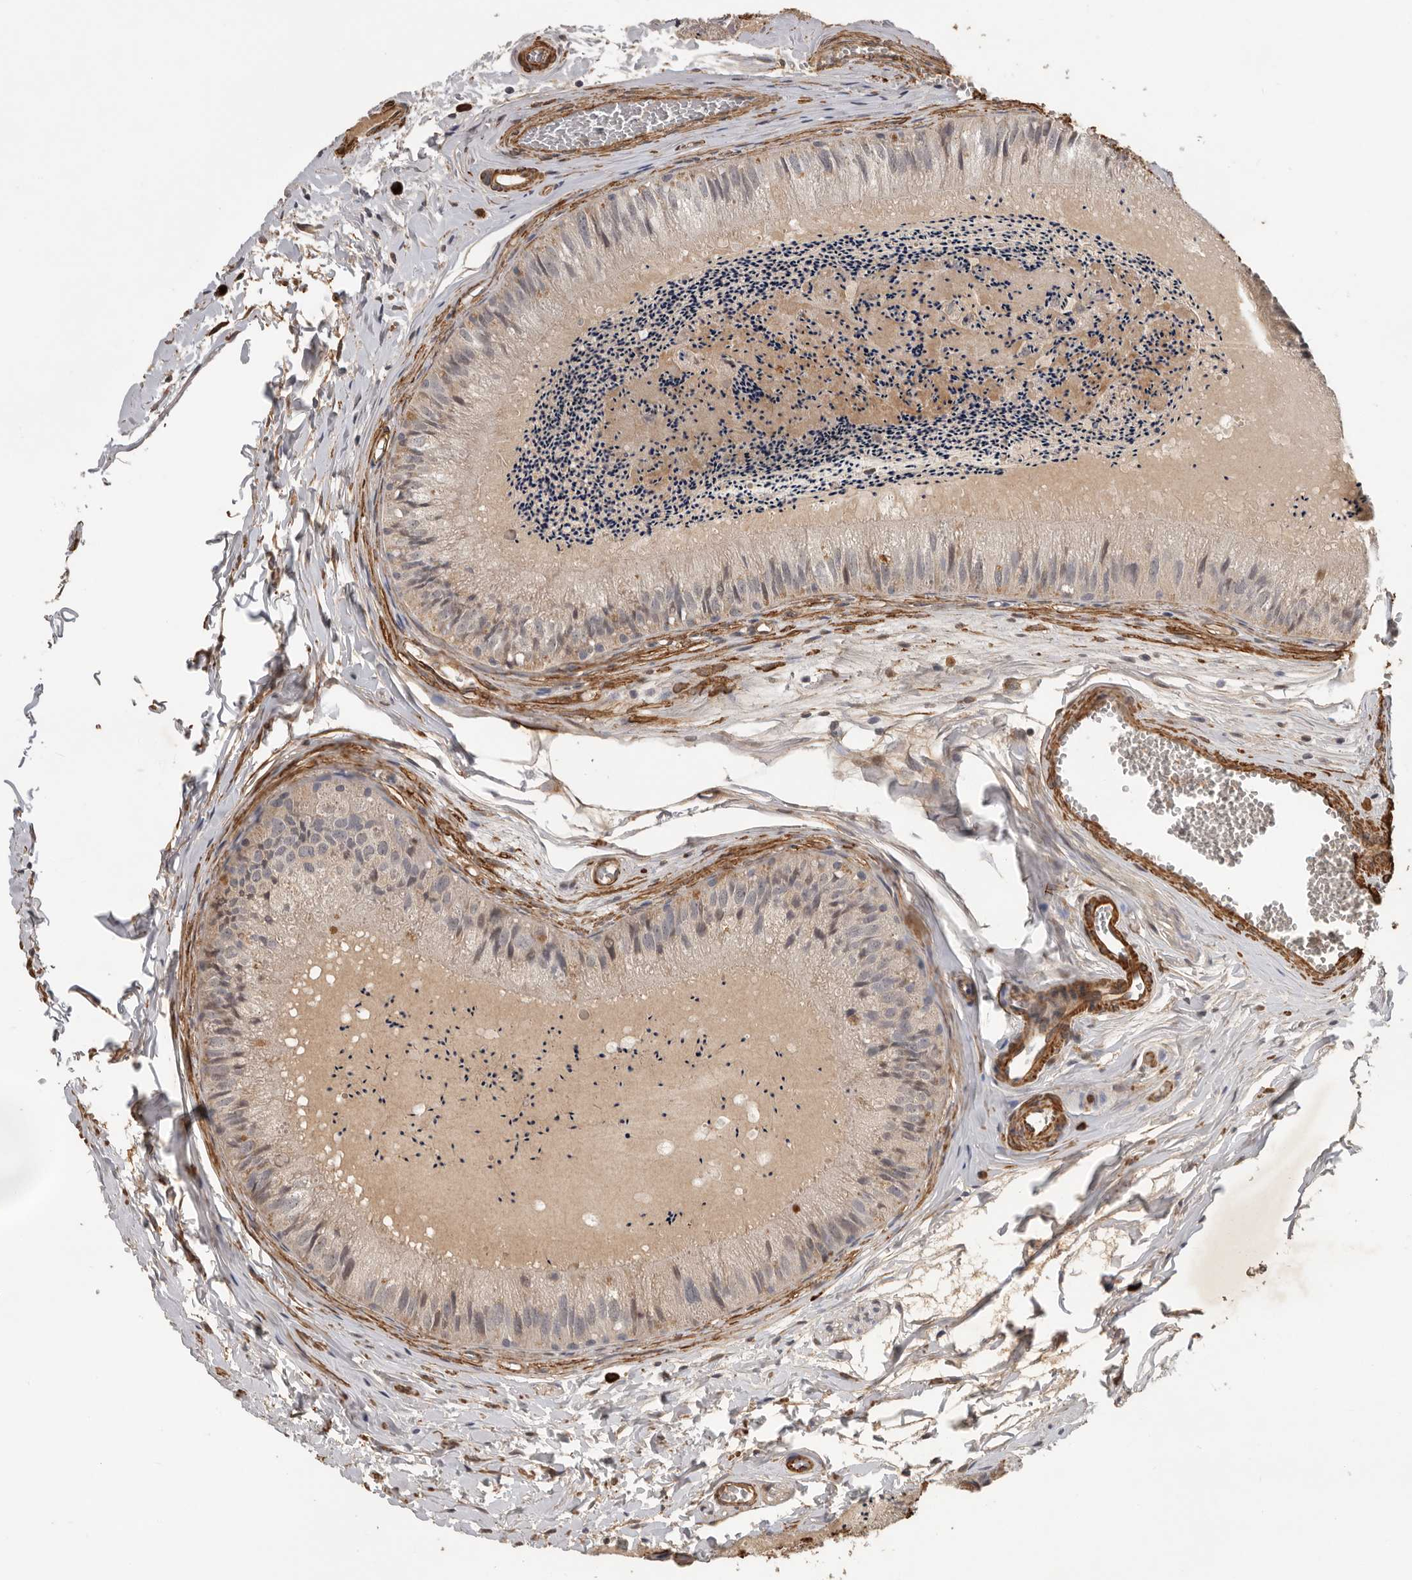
{"staining": {"intensity": "weak", "quantity": "<25%", "location": "cytoplasmic/membranous"}, "tissue": "epididymis", "cell_type": "Glandular cells", "image_type": "normal", "snomed": [{"axis": "morphology", "description": "Normal tissue, NOS"}, {"axis": "topography", "description": "Epididymis"}], "caption": "A high-resolution photomicrograph shows immunohistochemistry staining of normal epididymis, which displays no significant positivity in glandular cells.", "gene": "RNF157", "patient": {"sex": "male", "age": 31}}